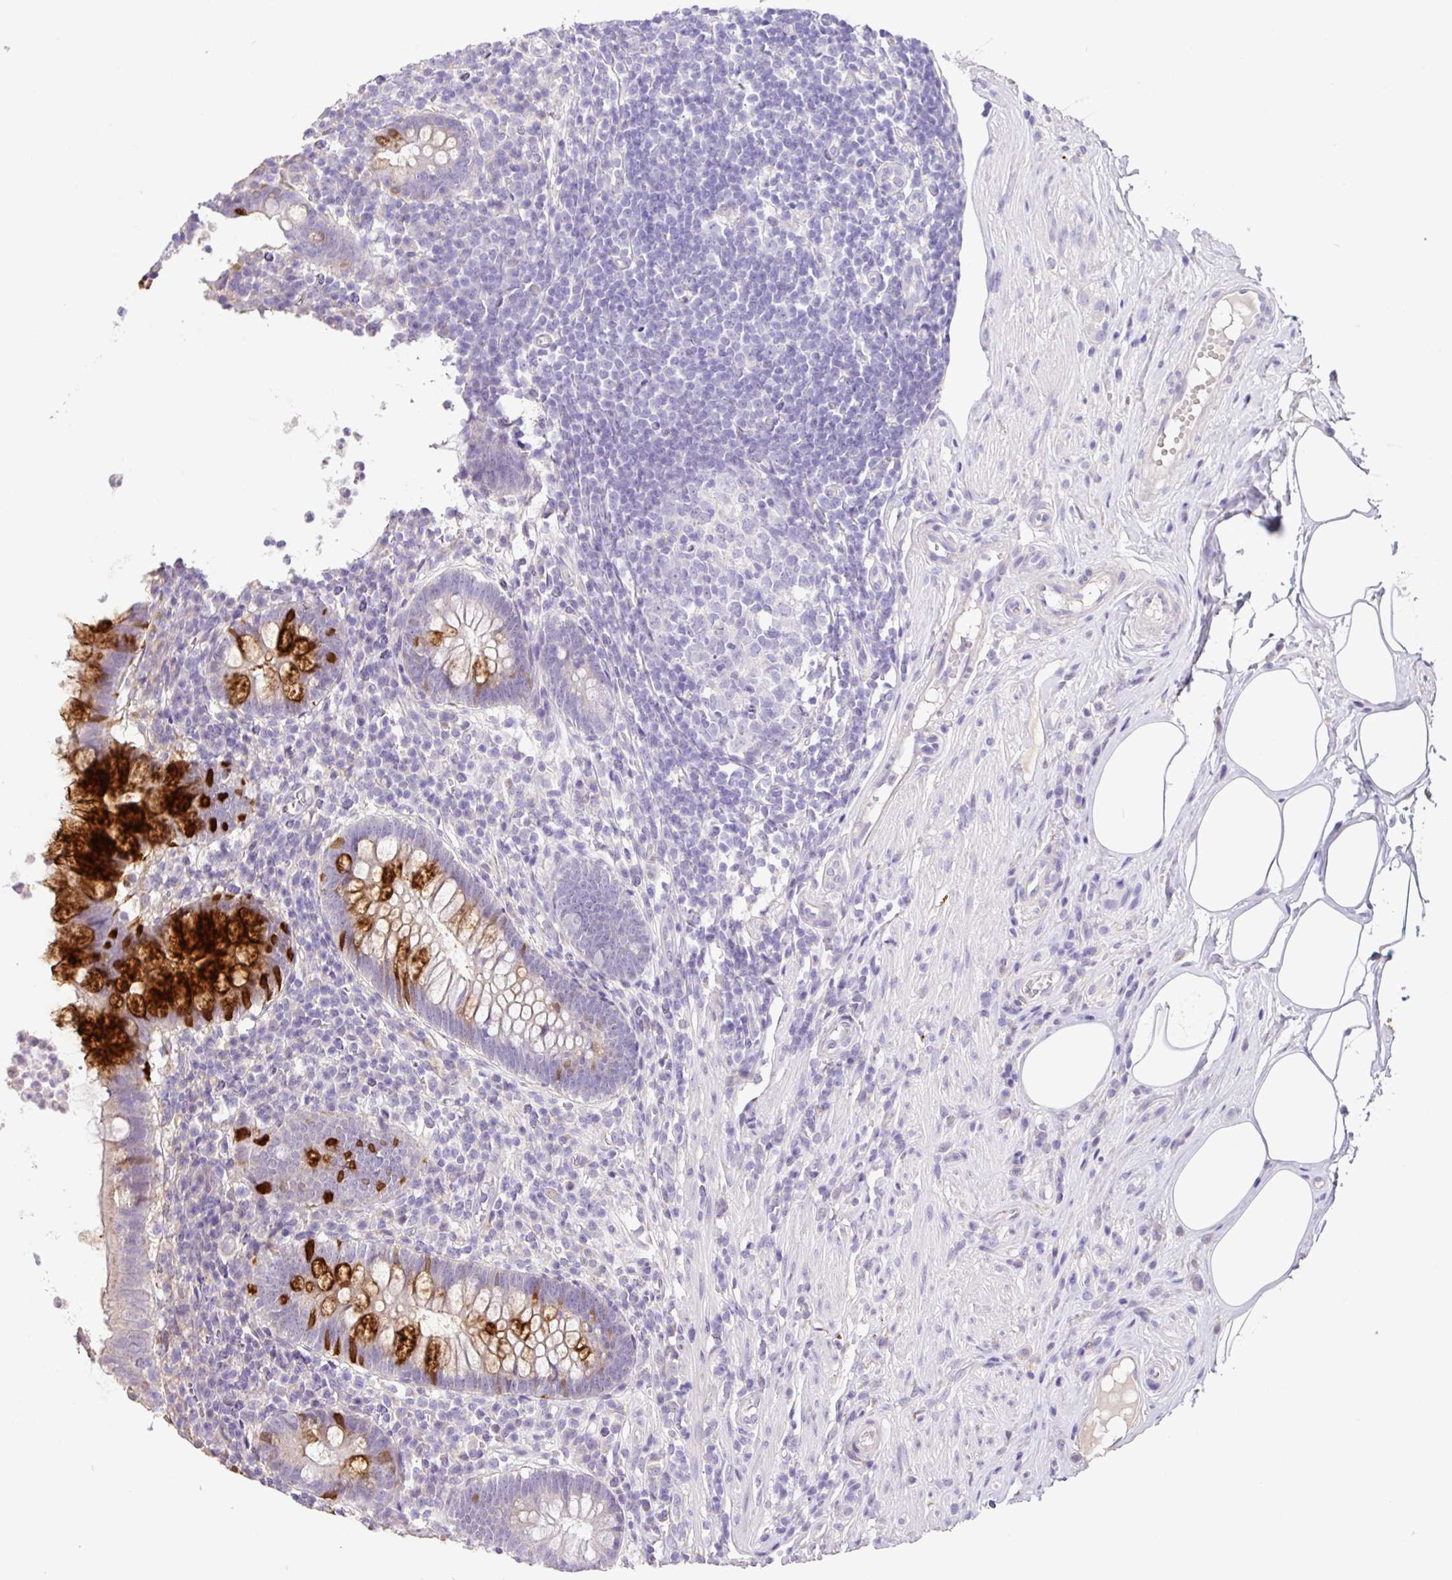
{"staining": {"intensity": "strong", "quantity": "25%-75%", "location": "cytoplasmic/membranous"}, "tissue": "appendix", "cell_type": "Glandular cells", "image_type": "normal", "snomed": [{"axis": "morphology", "description": "Normal tissue, NOS"}, {"axis": "topography", "description": "Appendix"}], "caption": "Immunohistochemical staining of benign human appendix reveals high levels of strong cytoplasmic/membranous positivity in approximately 25%-75% of glandular cells. The protein of interest is stained brown, and the nuclei are stained in blue (DAB IHC with brightfield microscopy, high magnification).", "gene": "ZG16", "patient": {"sex": "female", "age": 56}}